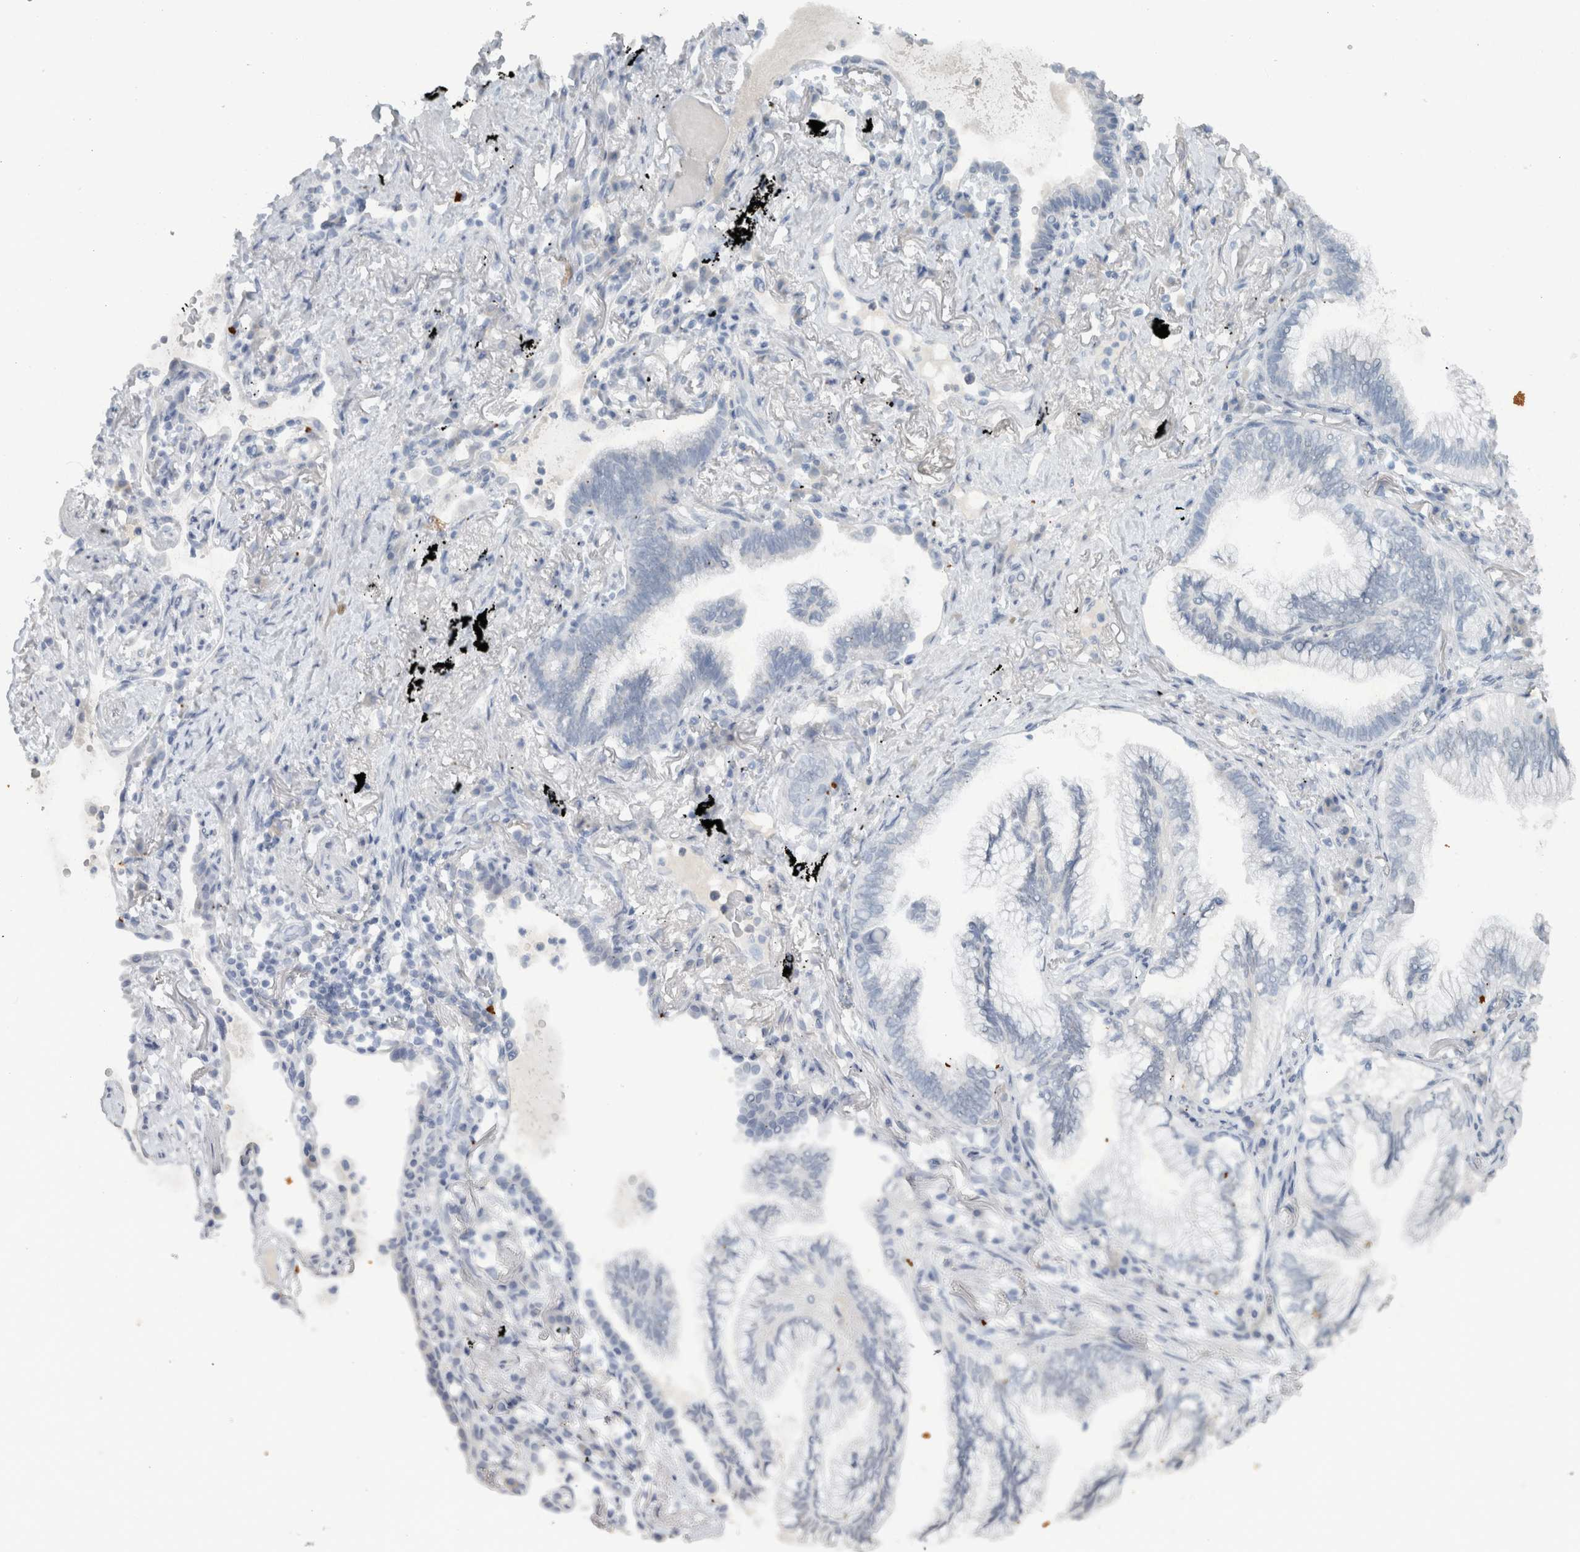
{"staining": {"intensity": "negative", "quantity": "none", "location": "none"}, "tissue": "lung cancer", "cell_type": "Tumor cells", "image_type": "cancer", "snomed": [{"axis": "morphology", "description": "Adenocarcinoma, NOS"}, {"axis": "topography", "description": "Lung"}], "caption": "Human lung adenocarcinoma stained for a protein using IHC displays no staining in tumor cells.", "gene": "HAND2", "patient": {"sex": "female", "age": 70}}